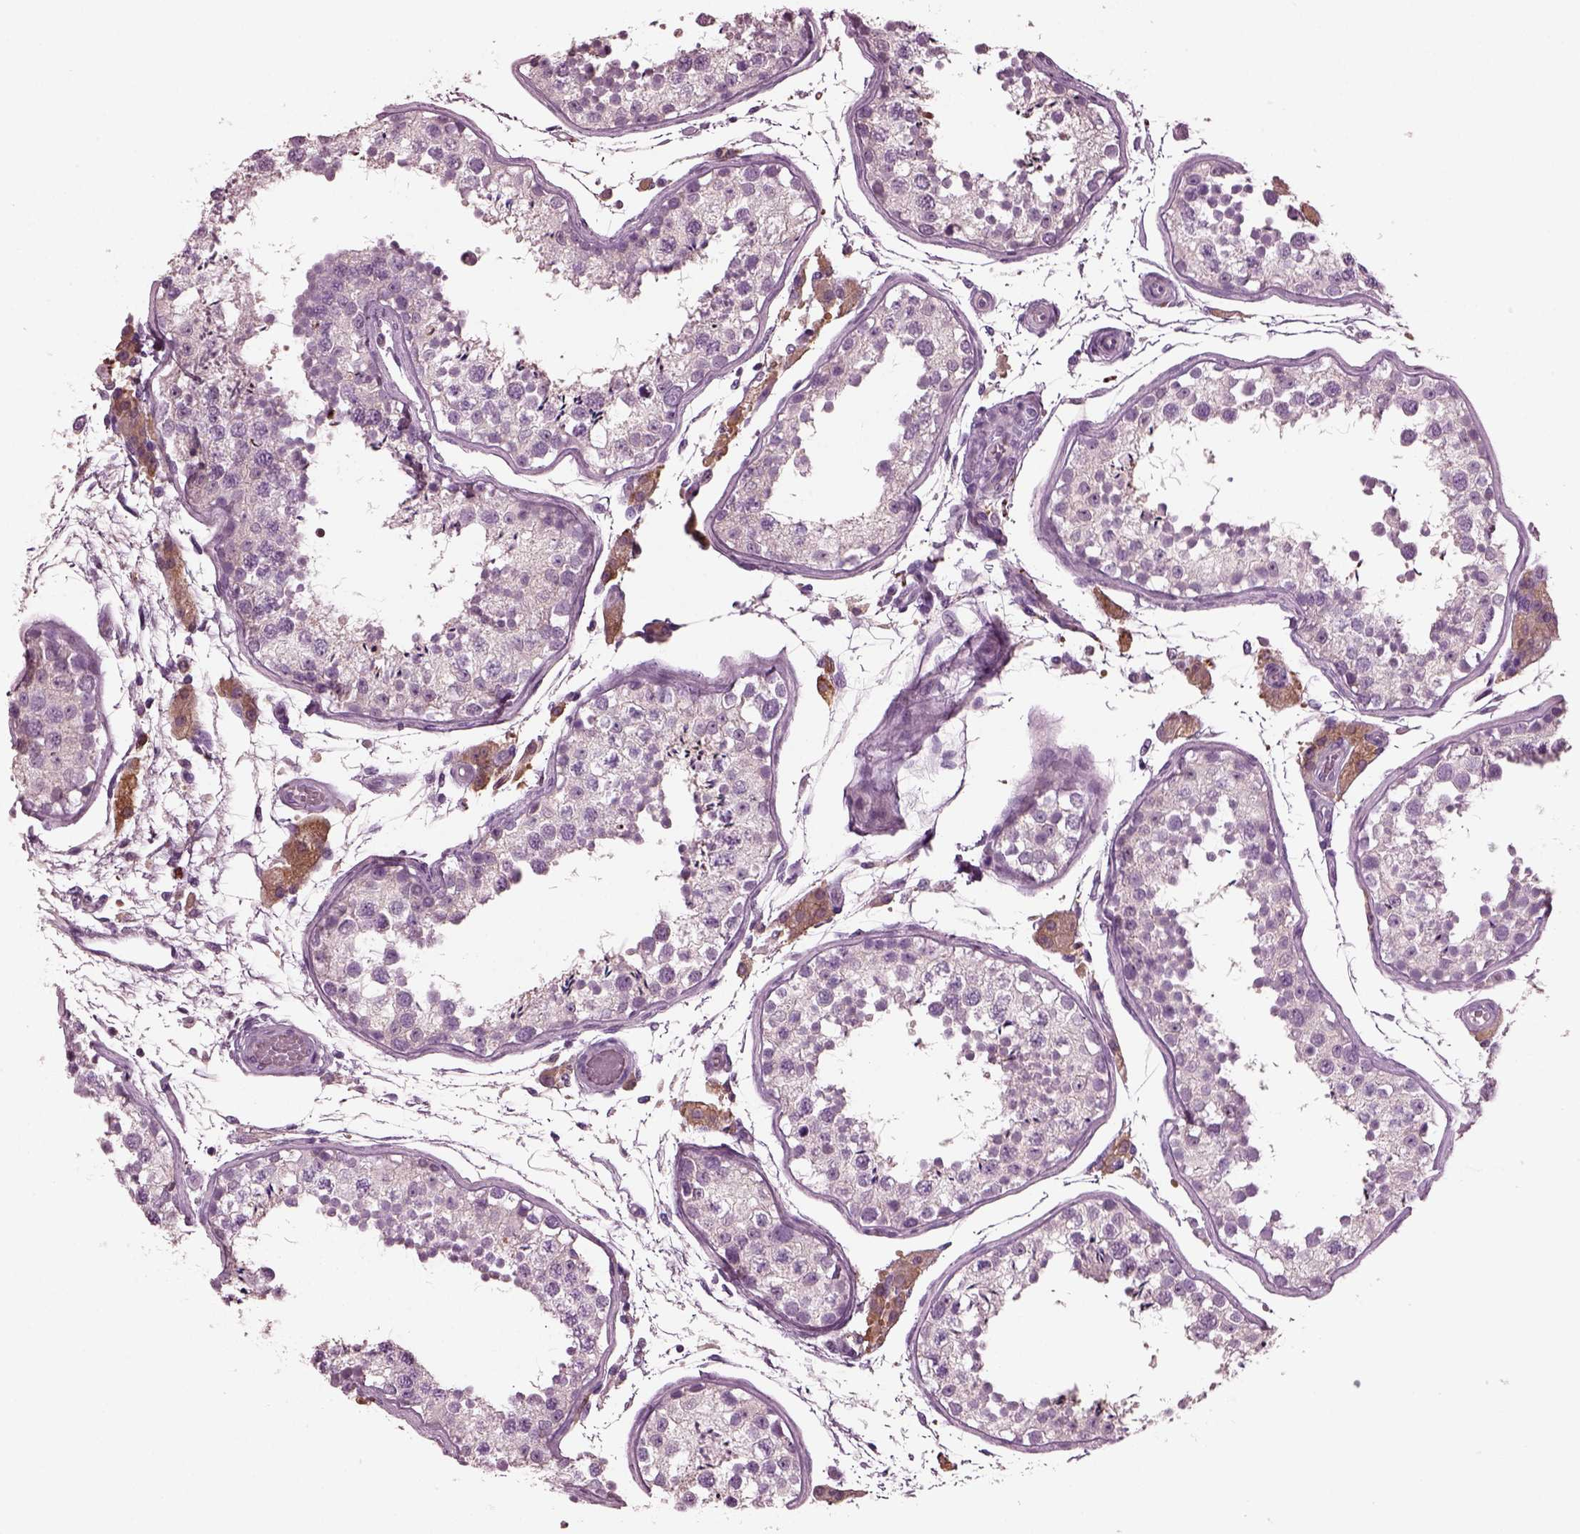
{"staining": {"intensity": "negative", "quantity": "none", "location": "none"}, "tissue": "testis", "cell_type": "Cells in seminiferous ducts", "image_type": "normal", "snomed": [{"axis": "morphology", "description": "Normal tissue, NOS"}, {"axis": "topography", "description": "Testis"}], "caption": "Normal testis was stained to show a protein in brown. There is no significant expression in cells in seminiferous ducts. (DAB (3,3'-diaminobenzidine) immunohistochemistry (IHC) with hematoxylin counter stain).", "gene": "GDF11", "patient": {"sex": "male", "age": 29}}